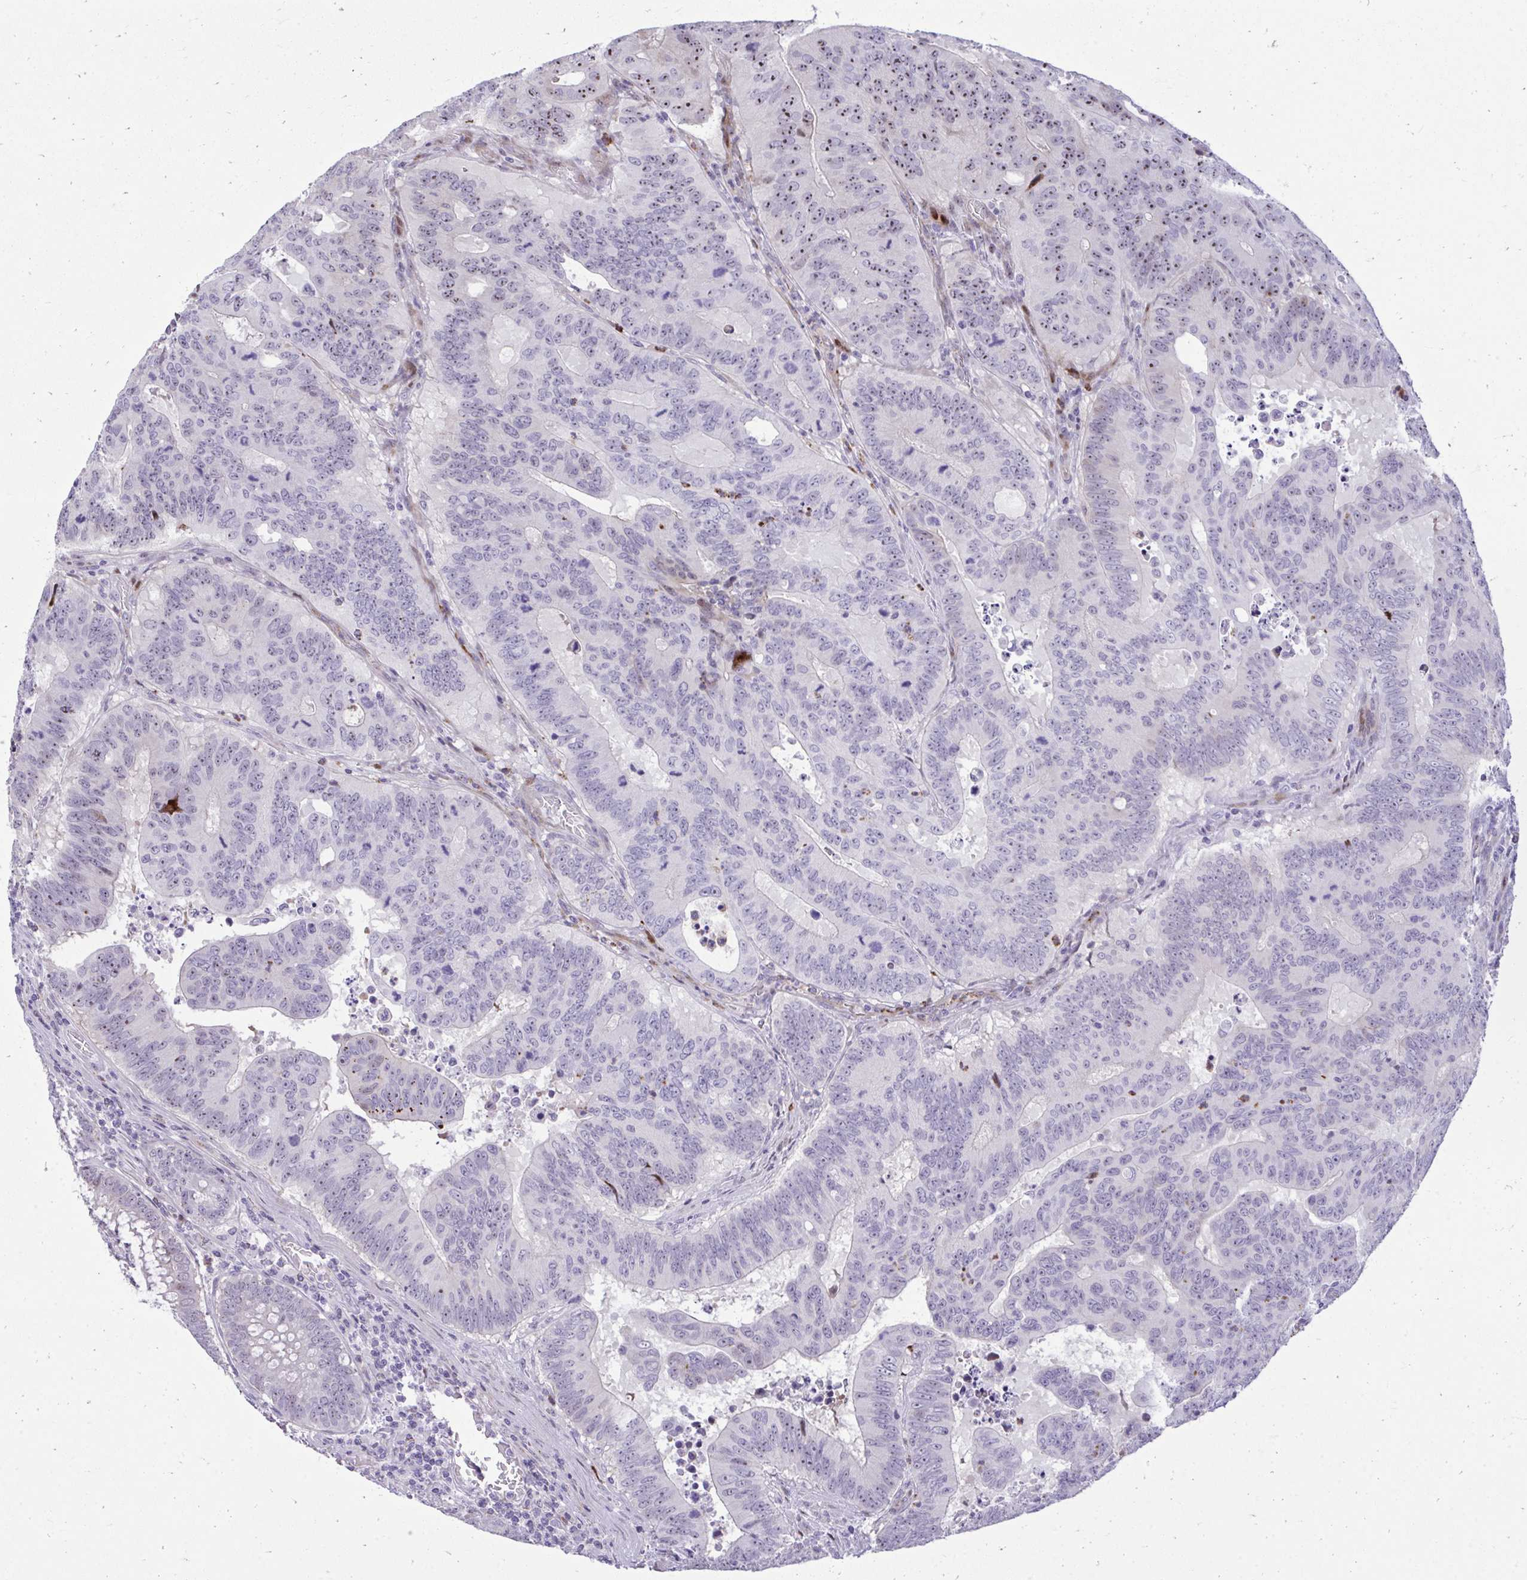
{"staining": {"intensity": "moderate", "quantity": "25%-75%", "location": "nuclear"}, "tissue": "colorectal cancer", "cell_type": "Tumor cells", "image_type": "cancer", "snomed": [{"axis": "morphology", "description": "Adenocarcinoma, NOS"}, {"axis": "topography", "description": "Colon"}], "caption": "Brown immunohistochemical staining in colorectal adenocarcinoma demonstrates moderate nuclear positivity in about 25%-75% of tumor cells.", "gene": "DLX4", "patient": {"sex": "male", "age": 62}}